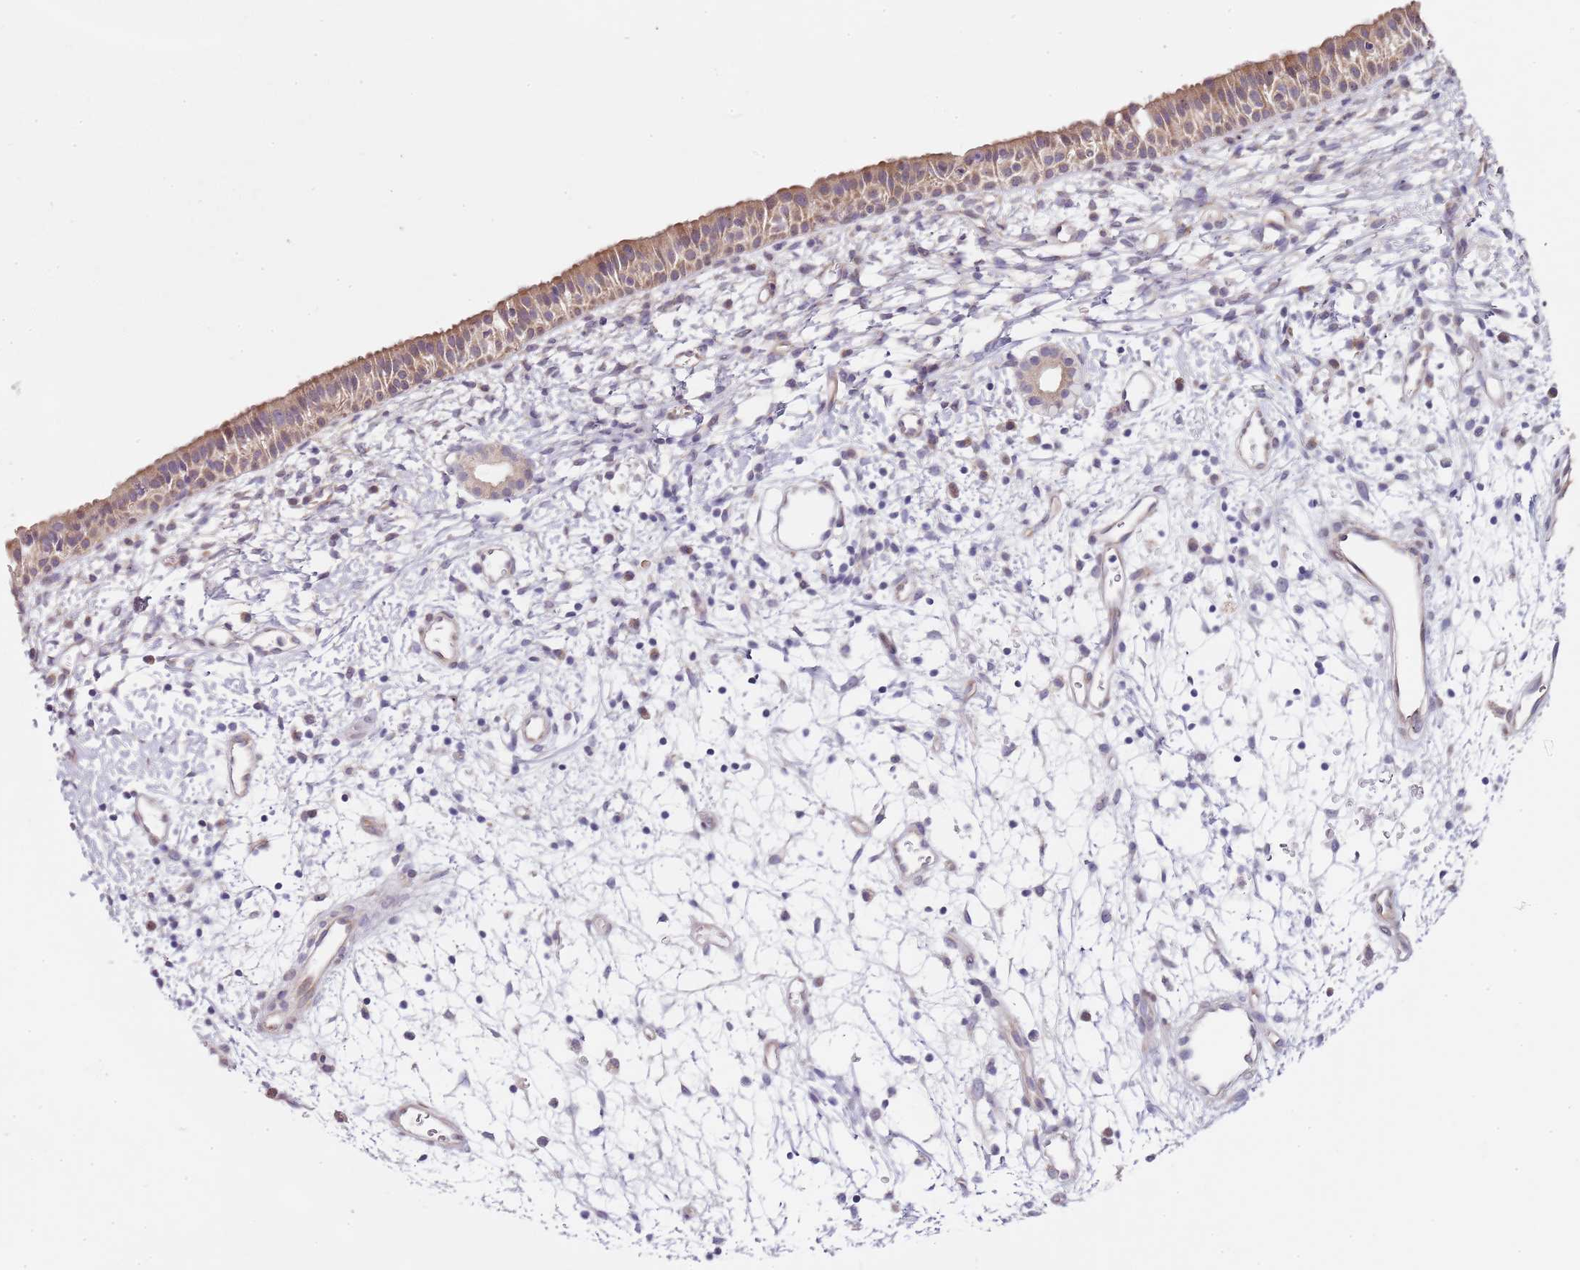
{"staining": {"intensity": "weak", "quantity": ">75%", "location": "cytoplasmic/membranous"}, "tissue": "nasopharynx", "cell_type": "Respiratory epithelial cells", "image_type": "normal", "snomed": [{"axis": "morphology", "description": "Normal tissue, NOS"}, {"axis": "topography", "description": "Nasopharynx"}], "caption": "Nasopharynx stained for a protein (brown) displays weak cytoplasmic/membranous positive positivity in about >75% of respiratory epithelial cells.", "gene": "TBC1D9", "patient": {"sex": "male", "age": 22}}